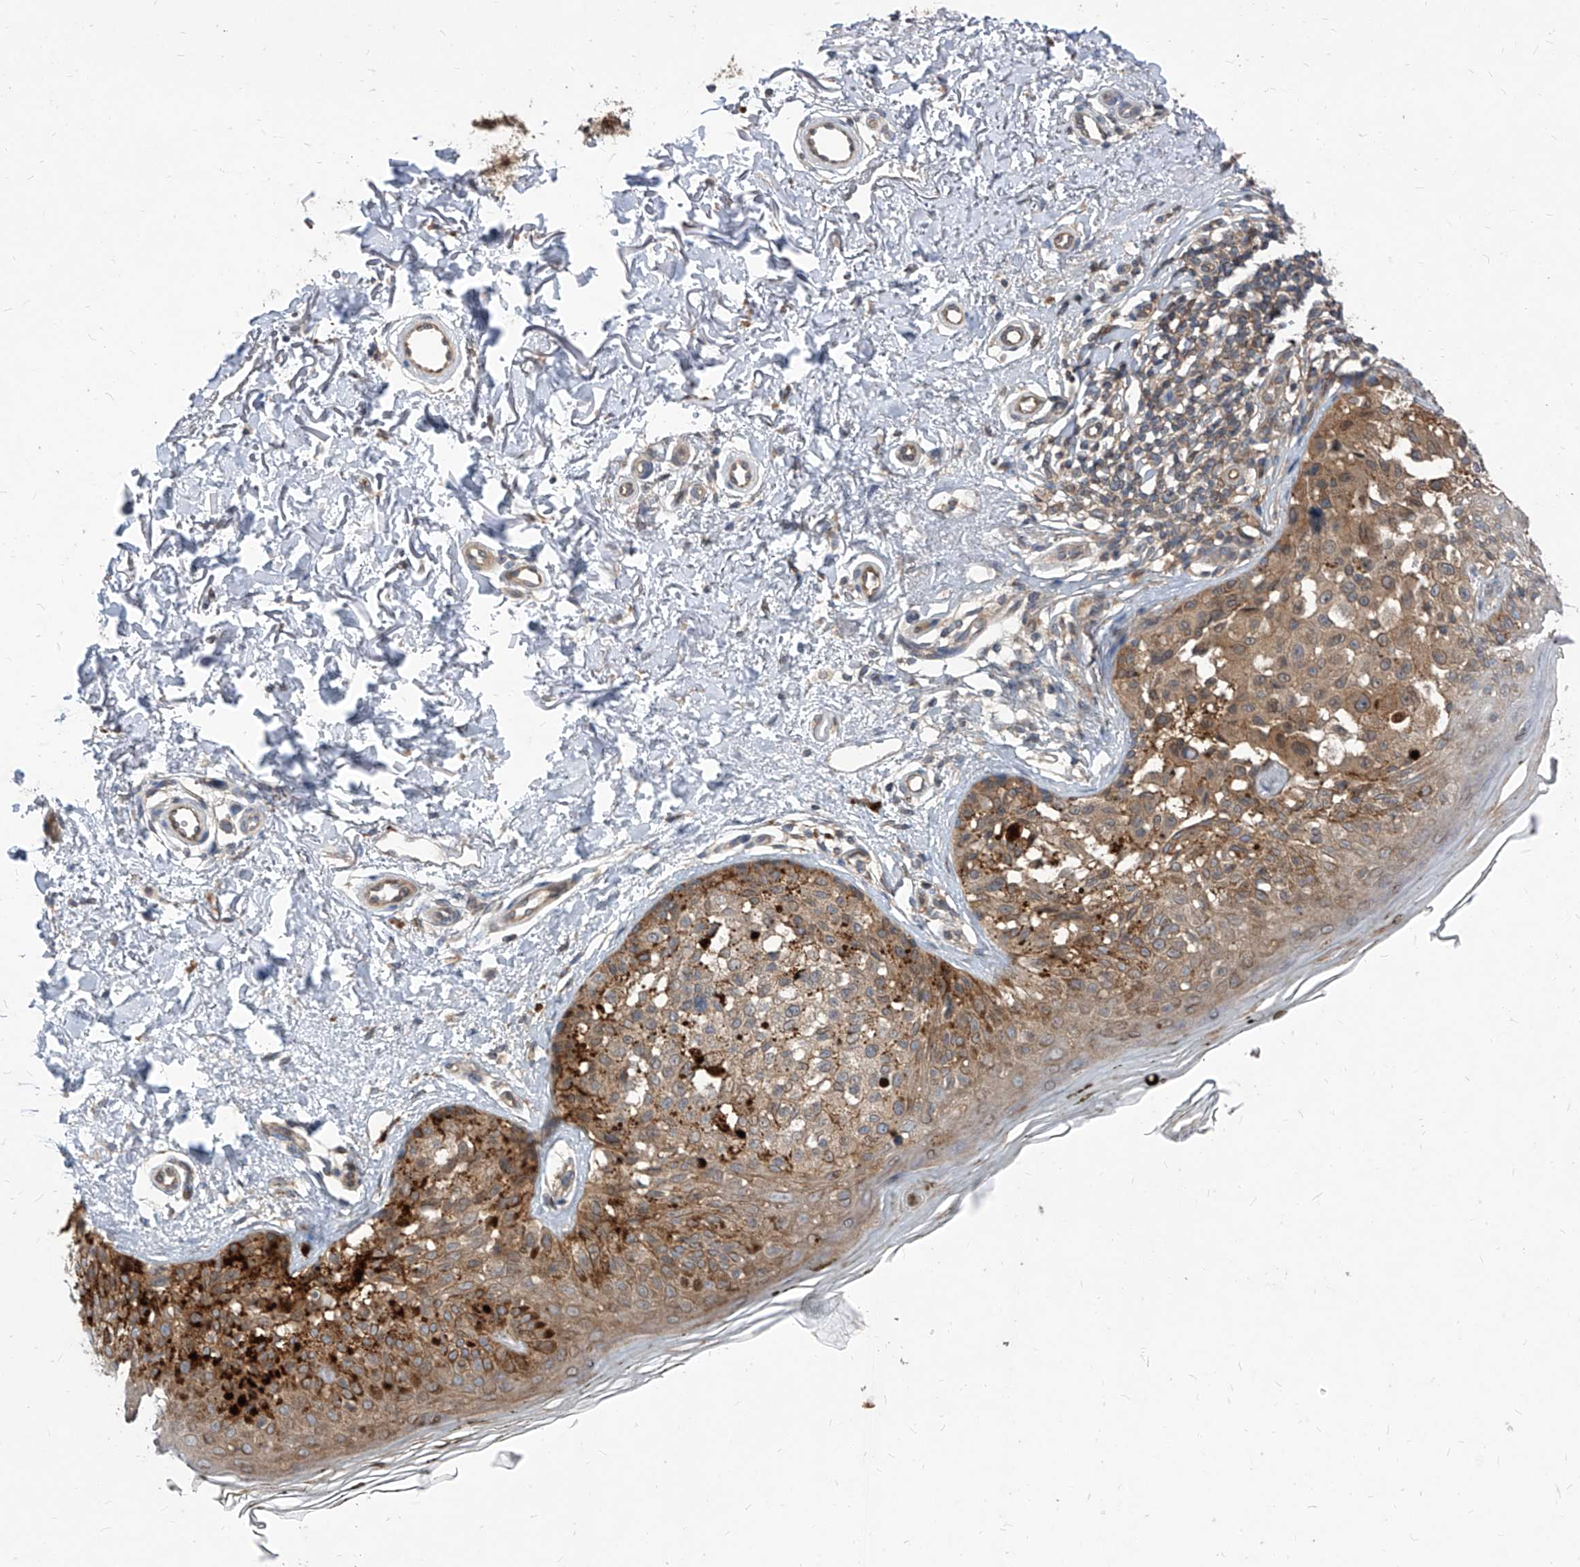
{"staining": {"intensity": "weak", "quantity": ">75%", "location": "cytoplasmic/membranous"}, "tissue": "melanoma", "cell_type": "Tumor cells", "image_type": "cancer", "snomed": [{"axis": "morphology", "description": "Malignant melanoma, NOS"}, {"axis": "topography", "description": "Skin"}], "caption": "Immunohistochemistry (IHC) staining of melanoma, which exhibits low levels of weak cytoplasmic/membranous positivity in about >75% of tumor cells indicating weak cytoplasmic/membranous protein expression. The staining was performed using DAB (3,3'-diaminobenzidine) (brown) for protein detection and nuclei were counterstained in hematoxylin (blue).", "gene": "KPNB1", "patient": {"sex": "female", "age": 50}}